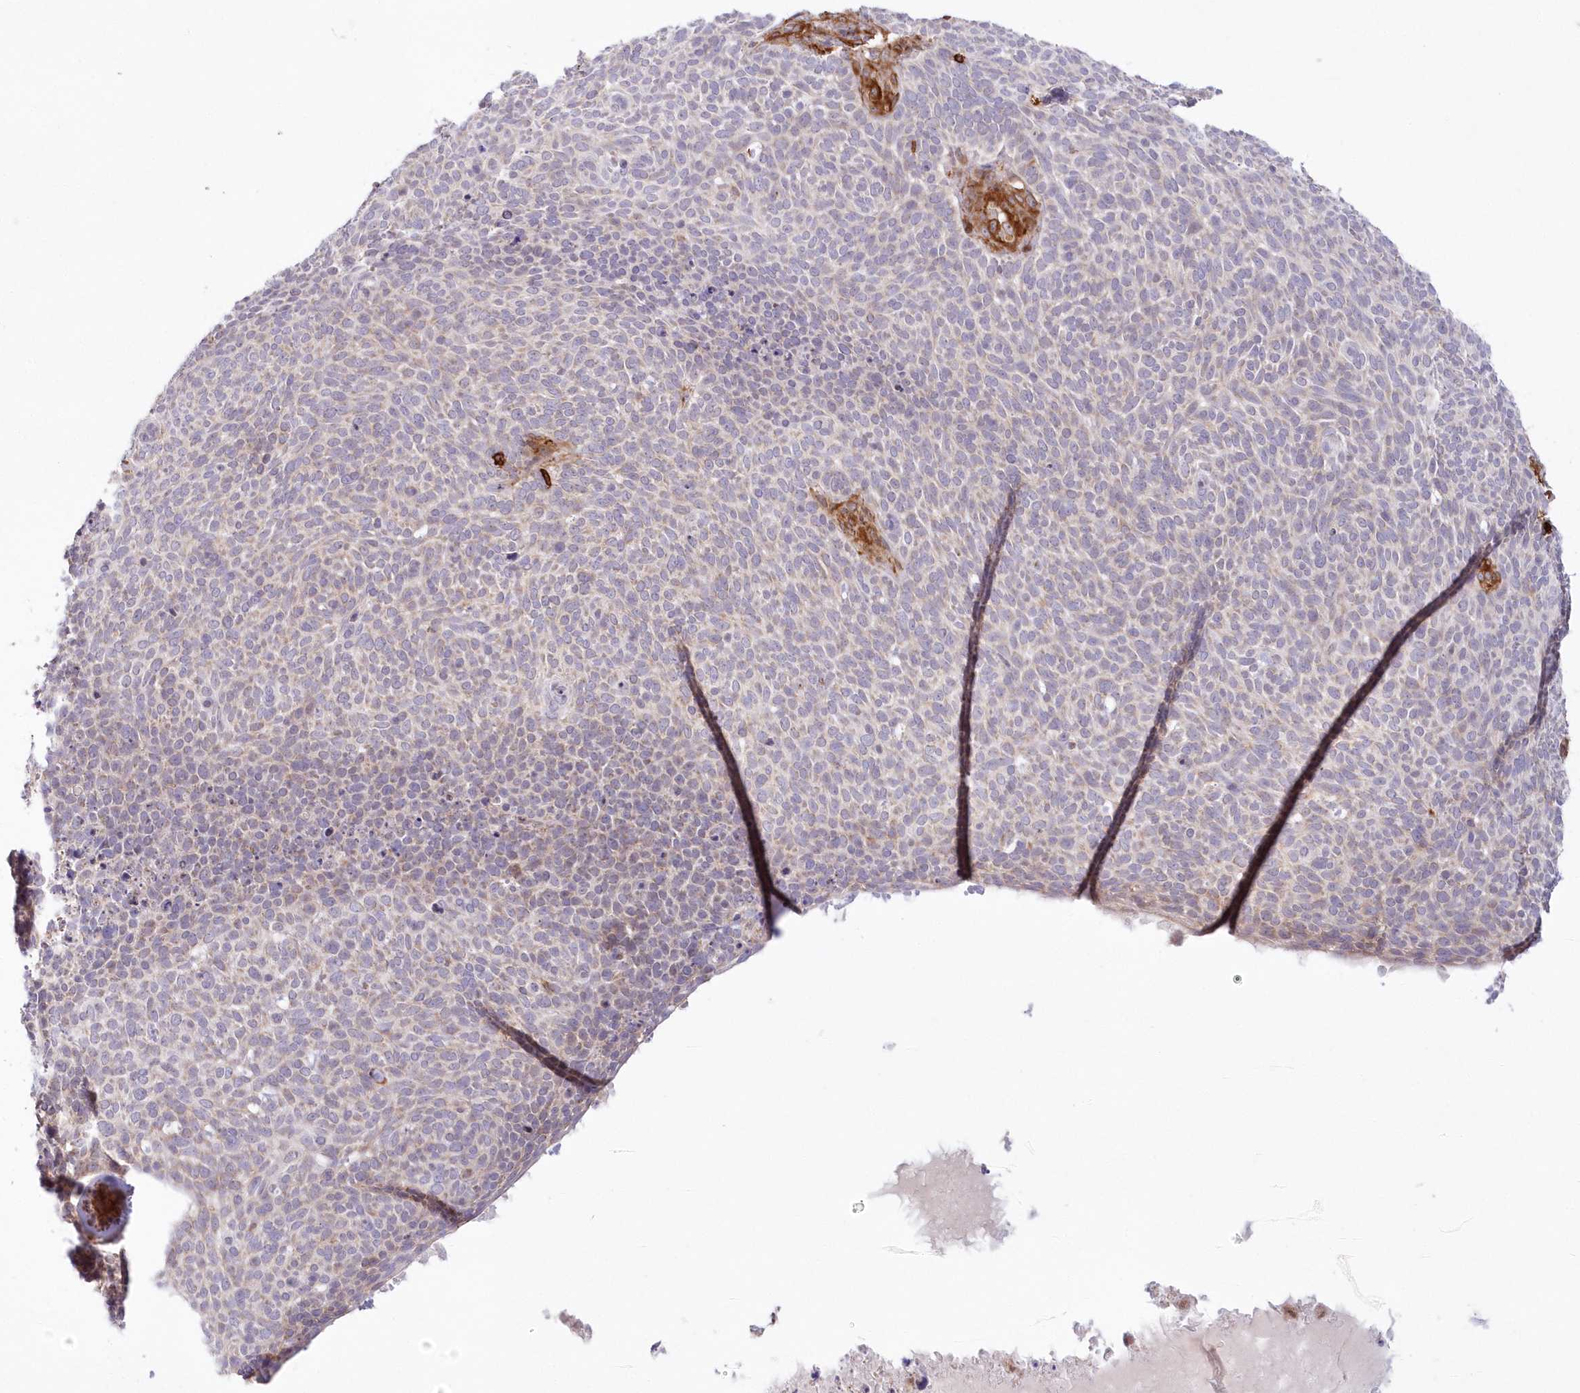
{"staining": {"intensity": "negative", "quantity": "none", "location": "none"}, "tissue": "skin cancer", "cell_type": "Tumor cells", "image_type": "cancer", "snomed": [{"axis": "morphology", "description": "Squamous cell carcinoma, NOS"}, {"axis": "topography", "description": "Skin"}], "caption": "A micrograph of skin cancer (squamous cell carcinoma) stained for a protein reveals no brown staining in tumor cells.", "gene": "AFAP1L2", "patient": {"sex": "female", "age": 90}}